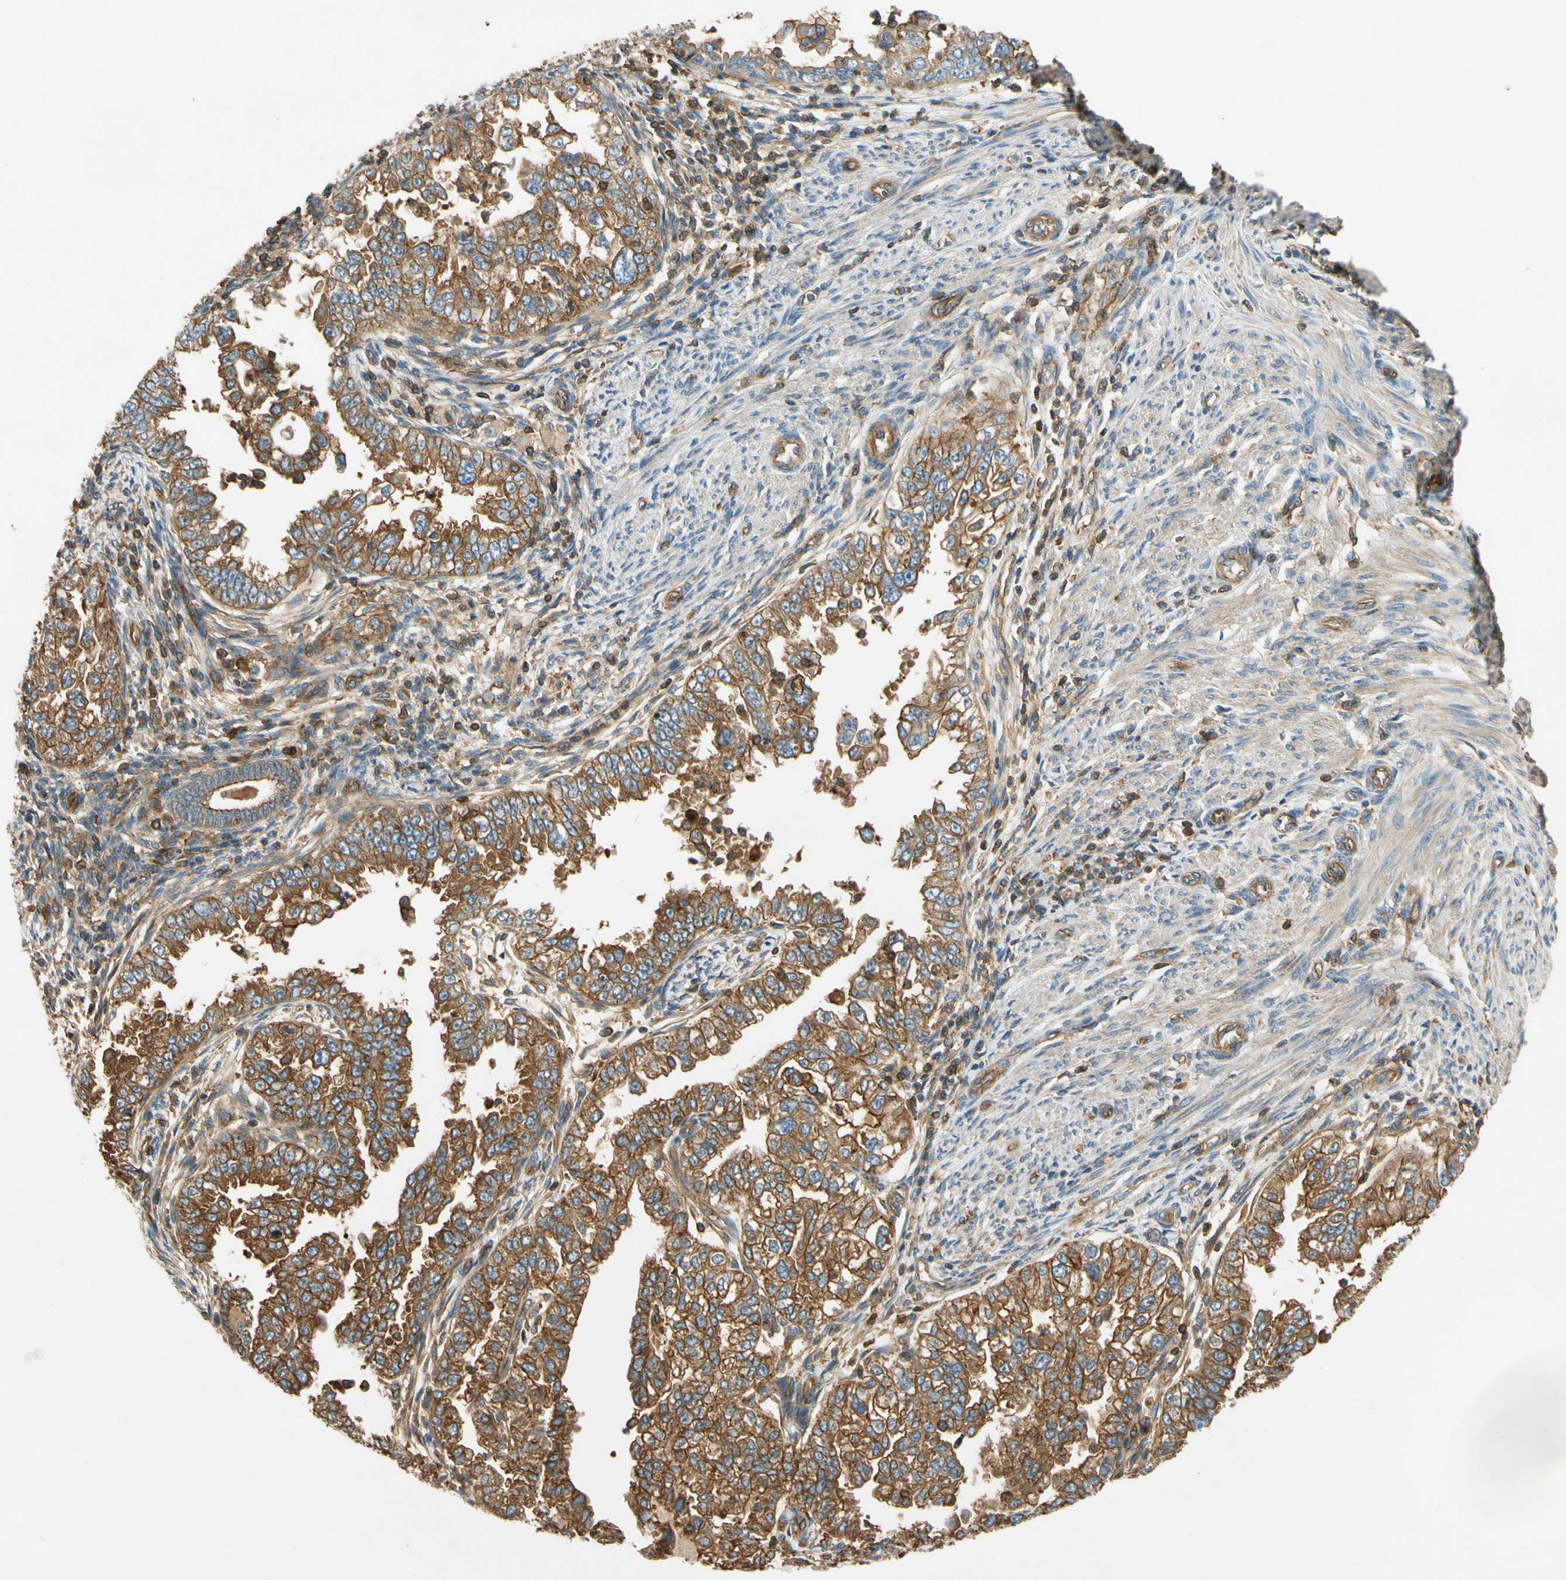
{"staining": {"intensity": "moderate", "quantity": ">75%", "location": "cytoplasmic/membranous"}, "tissue": "endometrial cancer", "cell_type": "Tumor cells", "image_type": "cancer", "snomed": [{"axis": "morphology", "description": "Adenocarcinoma, NOS"}, {"axis": "topography", "description": "Endometrium"}], "caption": "Protein staining of adenocarcinoma (endometrial) tissue shows moderate cytoplasmic/membranous expression in about >75% of tumor cells.", "gene": "TCP11L1", "patient": {"sex": "female", "age": 85}}